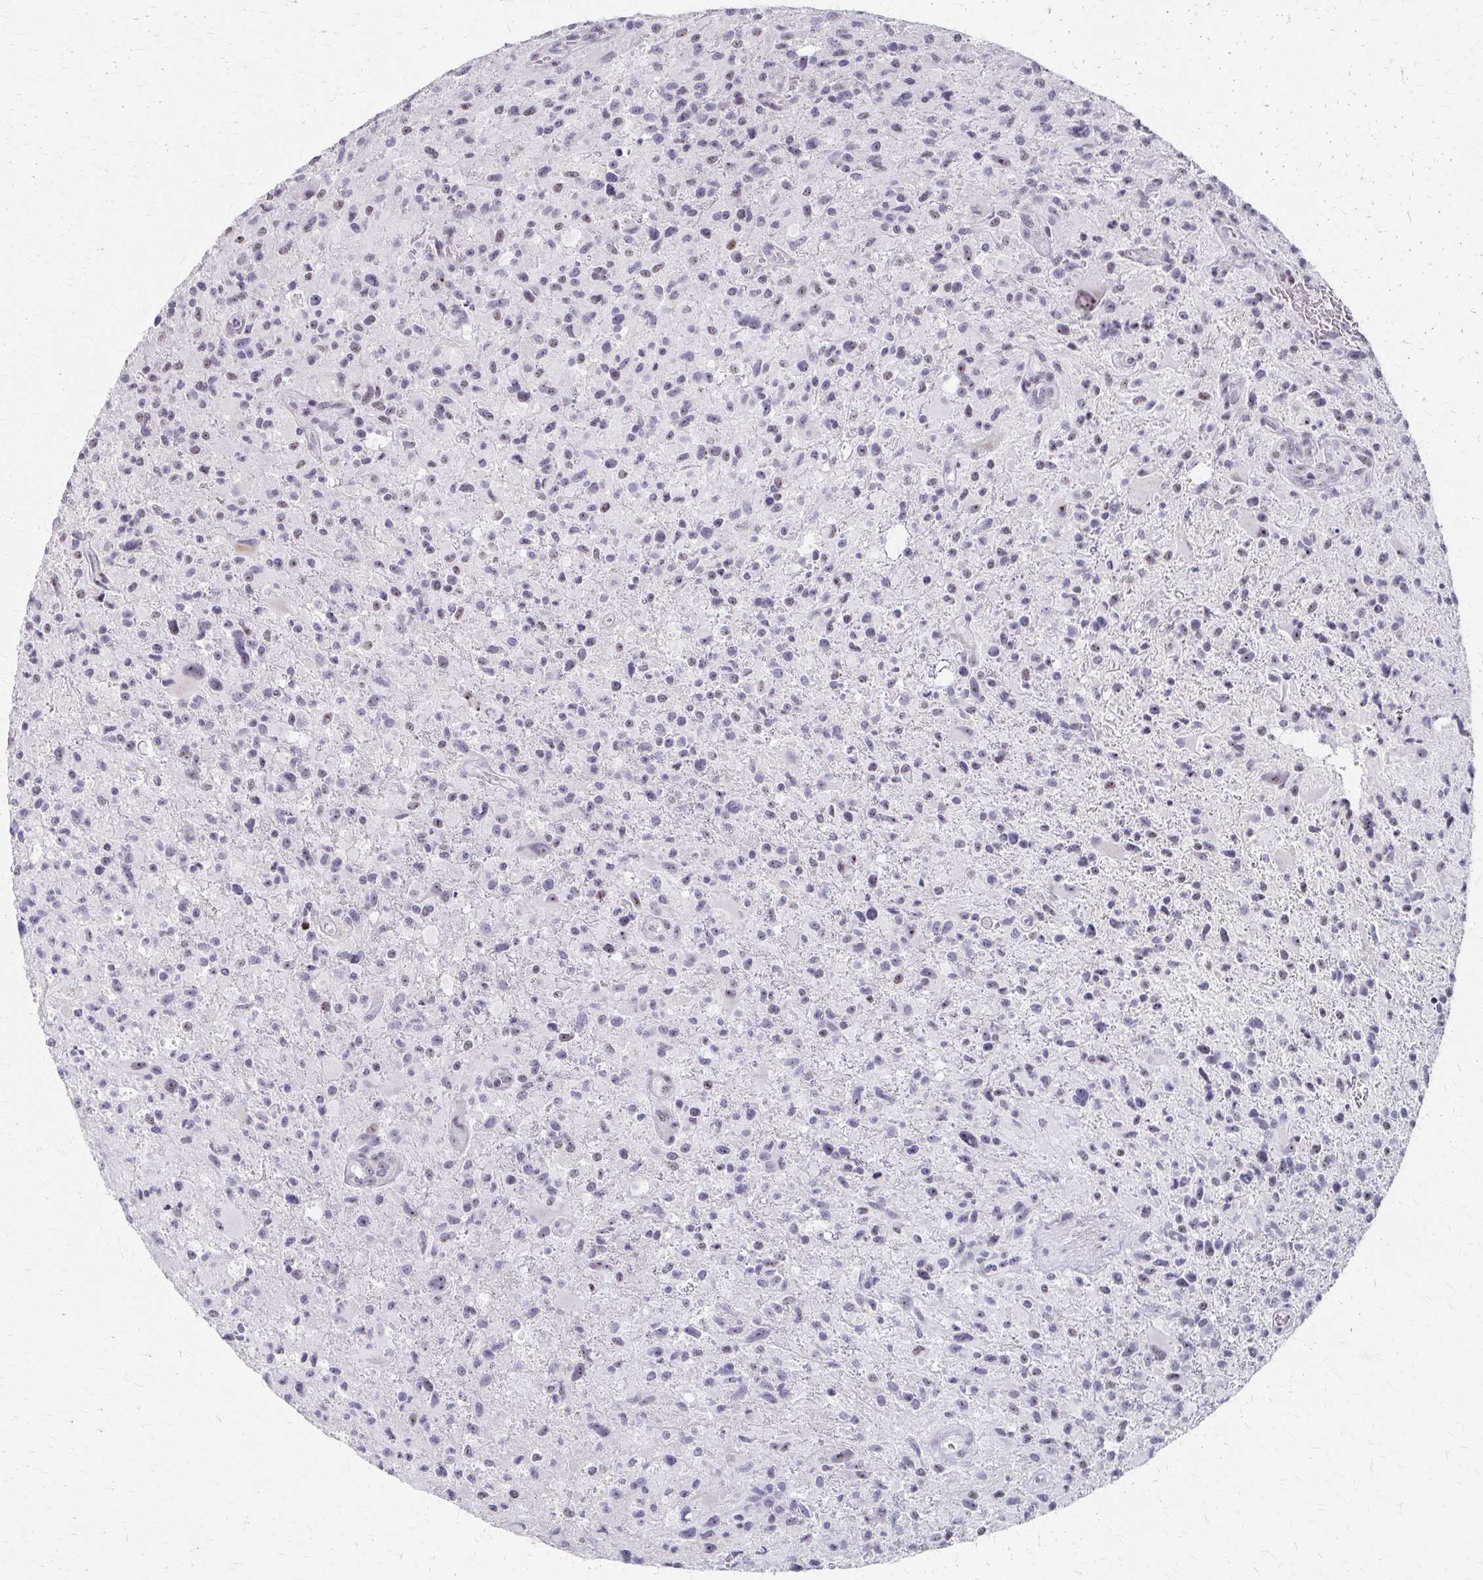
{"staining": {"intensity": "weak", "quantity": "<25%", "location": "nuclear"}, "tissue": "glioma", "cell_type": "Tumor cells", "image_type": "cancer", "snomed": [{"axis": "morphology", "description": "Glioma, malignant, High grade"}, {"axis": "topography", "description": "Brain"}], "caption": "An image of malignant glioma (high-grade) stained for a protein demonstrates no brown staining in tumor cells. Nuclei are stained in blue.", "gene": "PES1", "patient": {"sex": "male", "age": 63}}